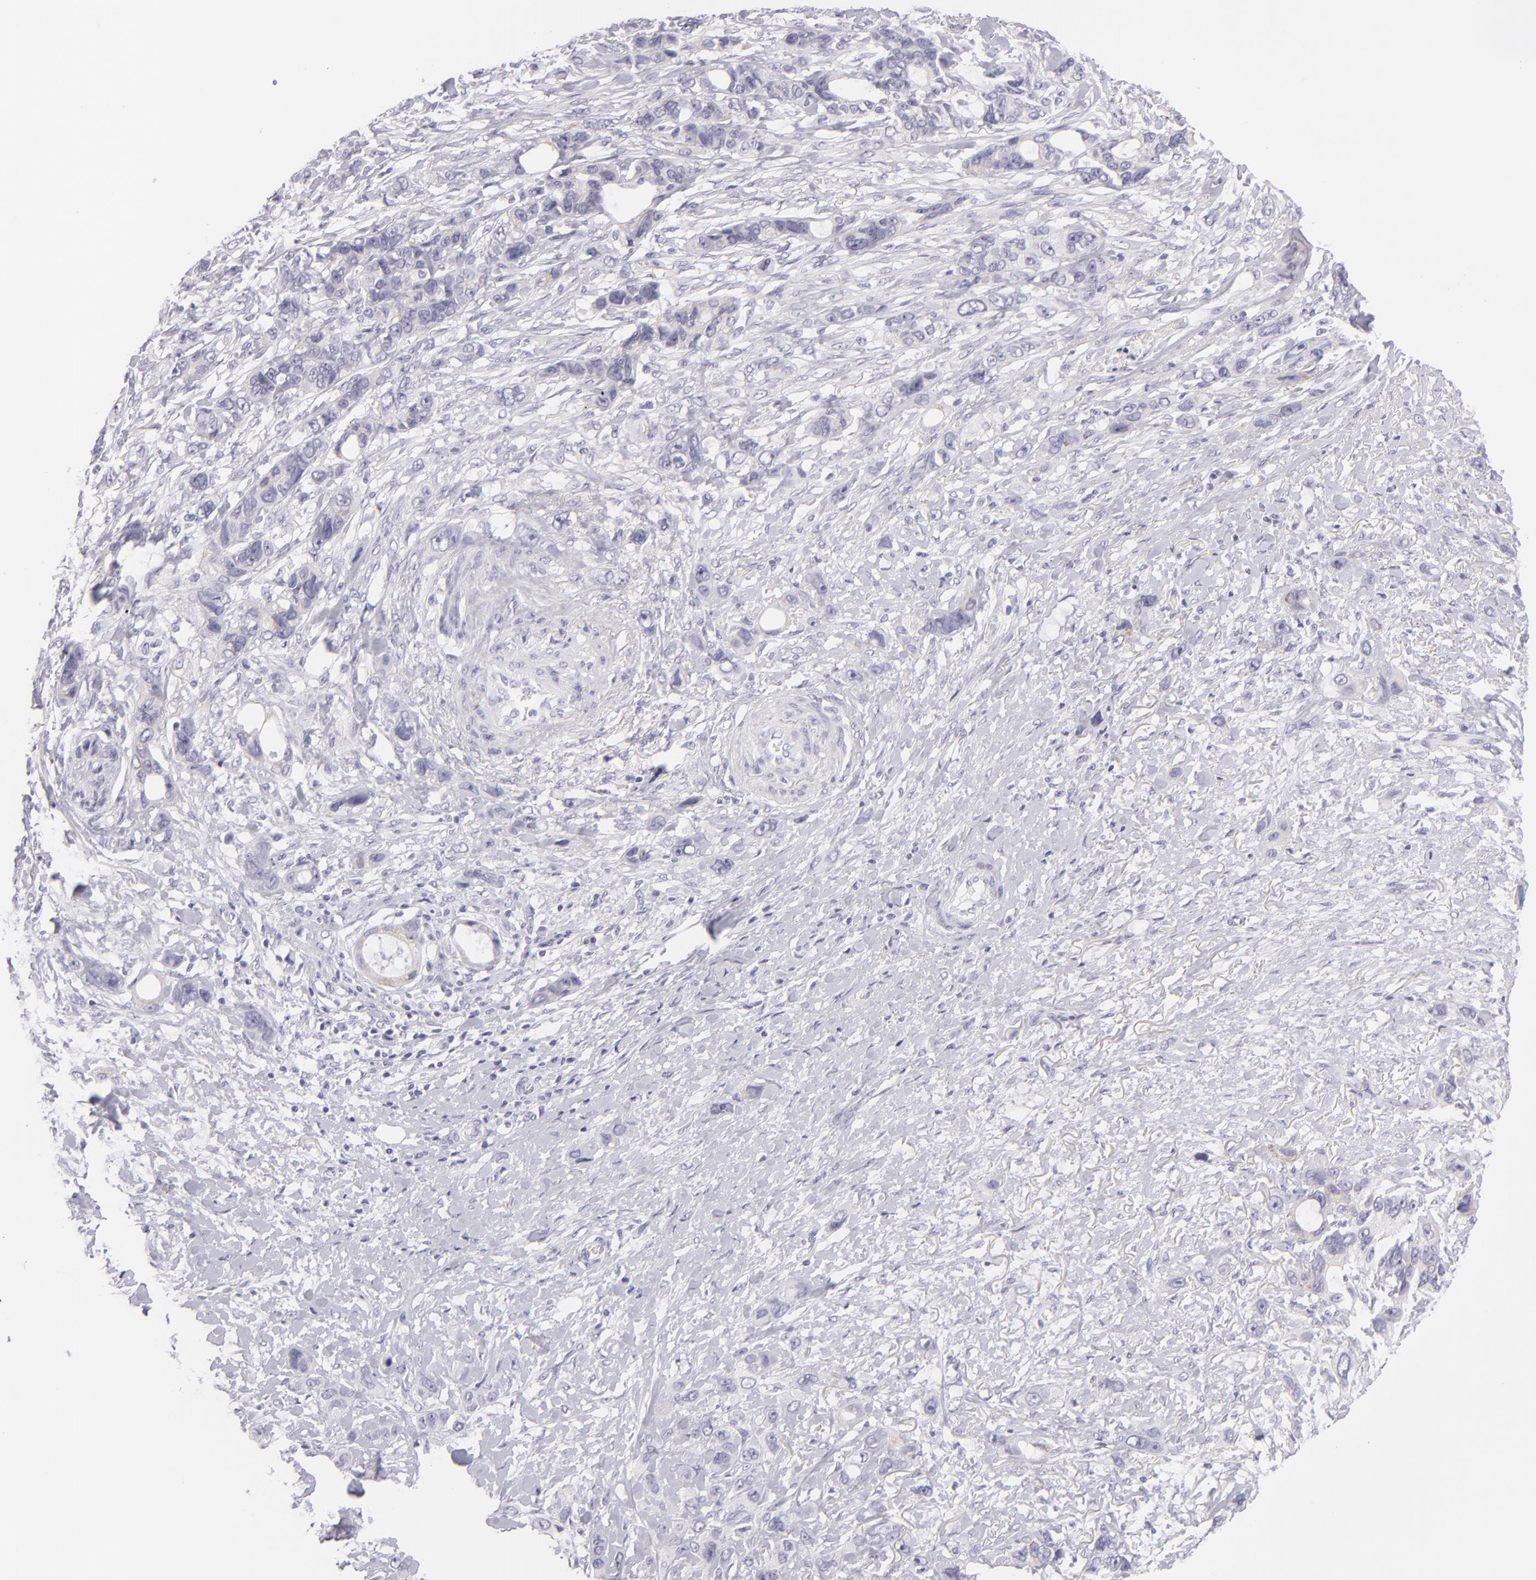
{"staining": {"intensity": "negative", "quantity": "none", "location": "none"}, "tissue": "stomach cancer", "cell_type": "Tumor cells", "image_type": "cancer", "snomed": [{"axis": "morphology", "description": "Adenocarcinoma, NOS"}, {"axis": "topography", "description": "Stomach, upper"}], "caption": "Immunohistochemical staining of human stomach cancer (adenocarcinoma) demonstrates no significant positivity in tumor cells.", "gene": "DLG4", "patient": {"sex": "male", "age": 47}}